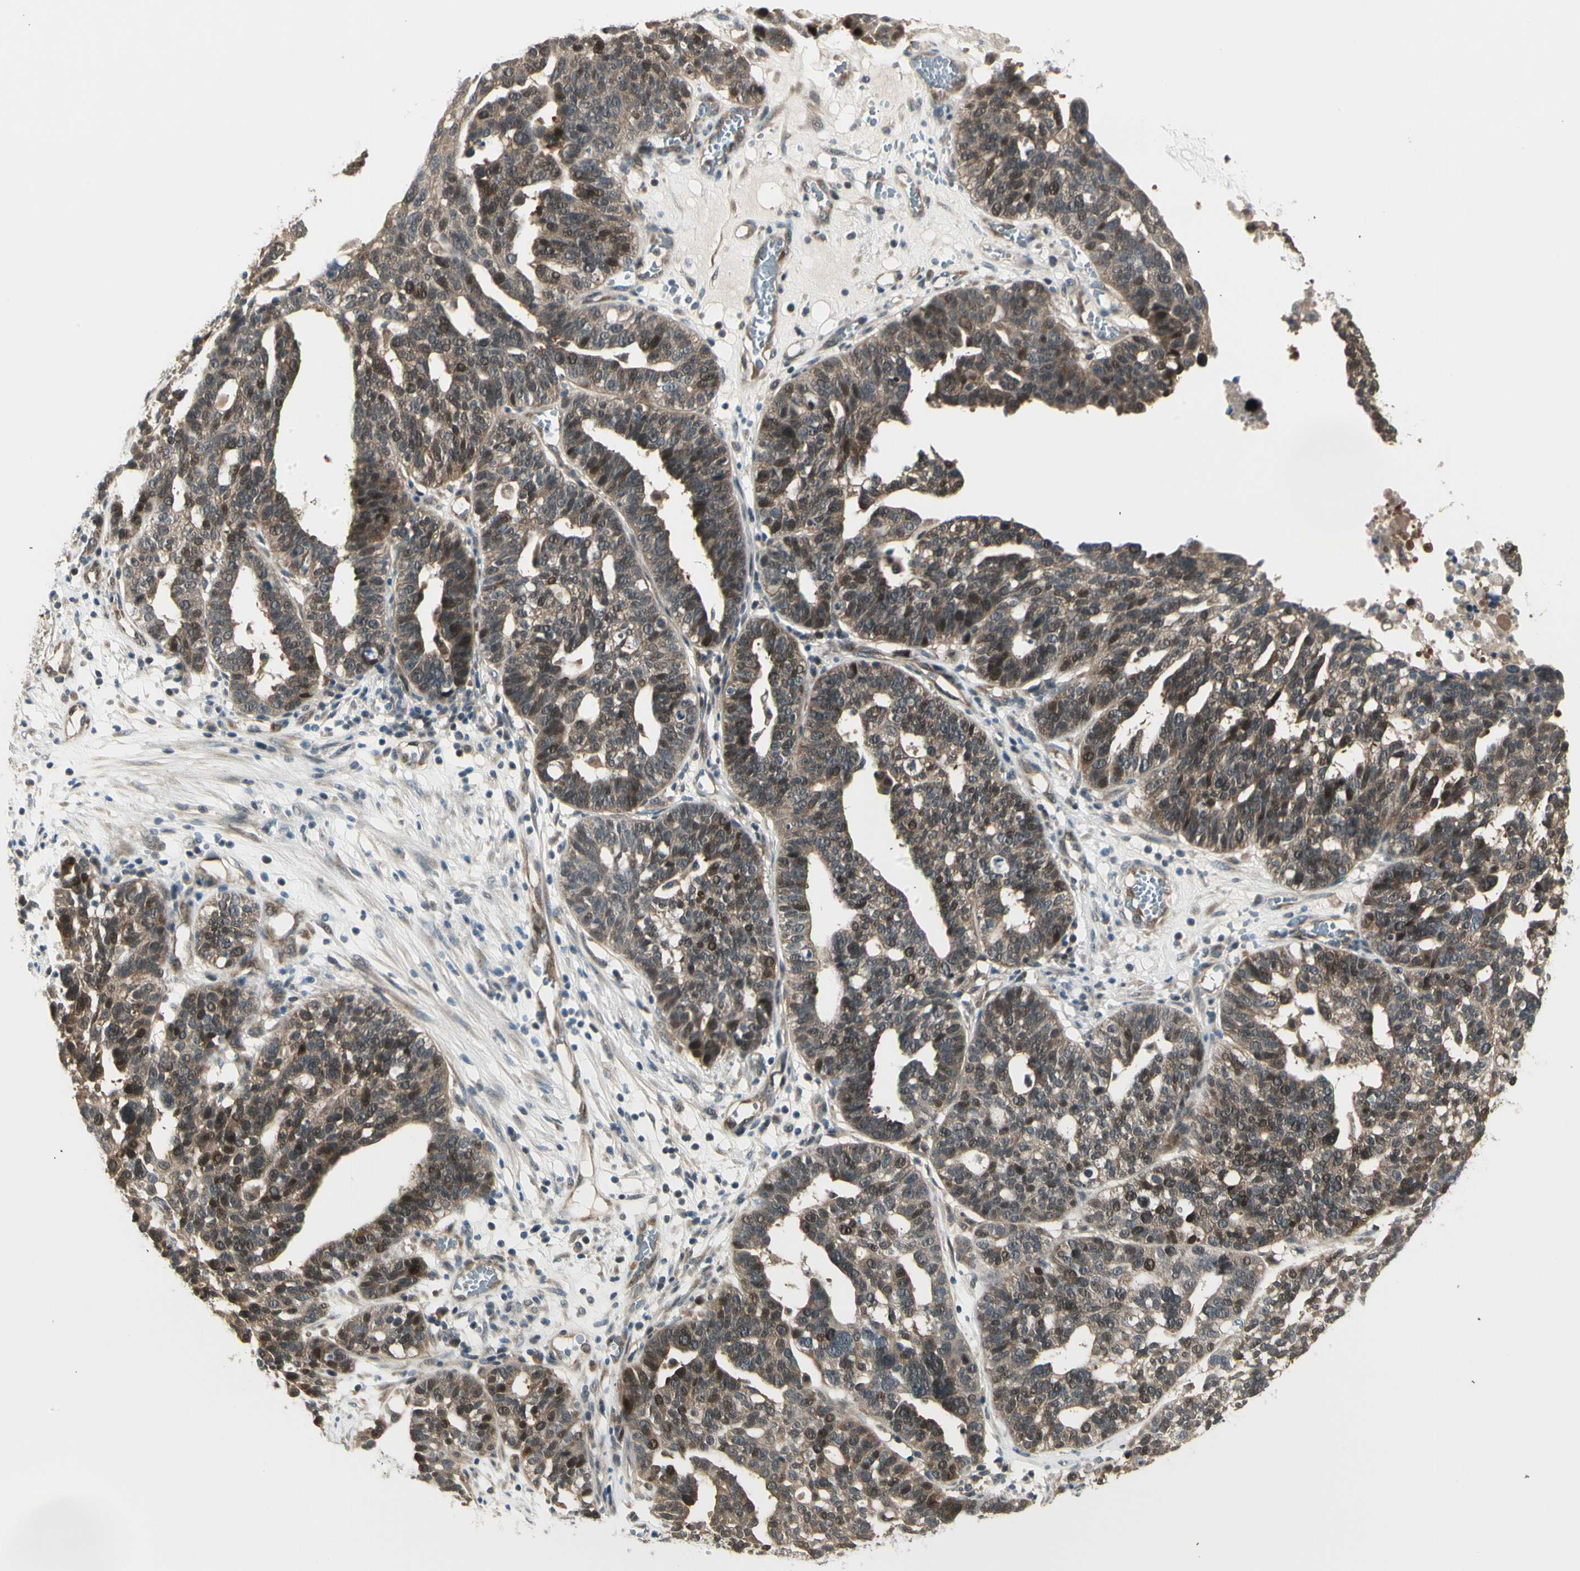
{"staining": {"intensity": "moderate", "quantity": ">75%", "location": "cytoplasmic/membranous,nuclear"}, "tissue": "ovarian cancer", "cell_type": "Tumor cells", "image_type": "cancer", "snomed": [{"axis": "morphology", "description": "Cystadenocarcinoma, serous, NOS"}, {"axis": "topography", "description": "Ovary"}], "caption": "Protein analysis of ovarian serous cystadenocarcinoma tissue shows moderate cytoplasmic/membranous and nuclear staining in about >75% of tumor cells.", "gene": "SVBP", "patient": {"sex": "female", "age": 59}}